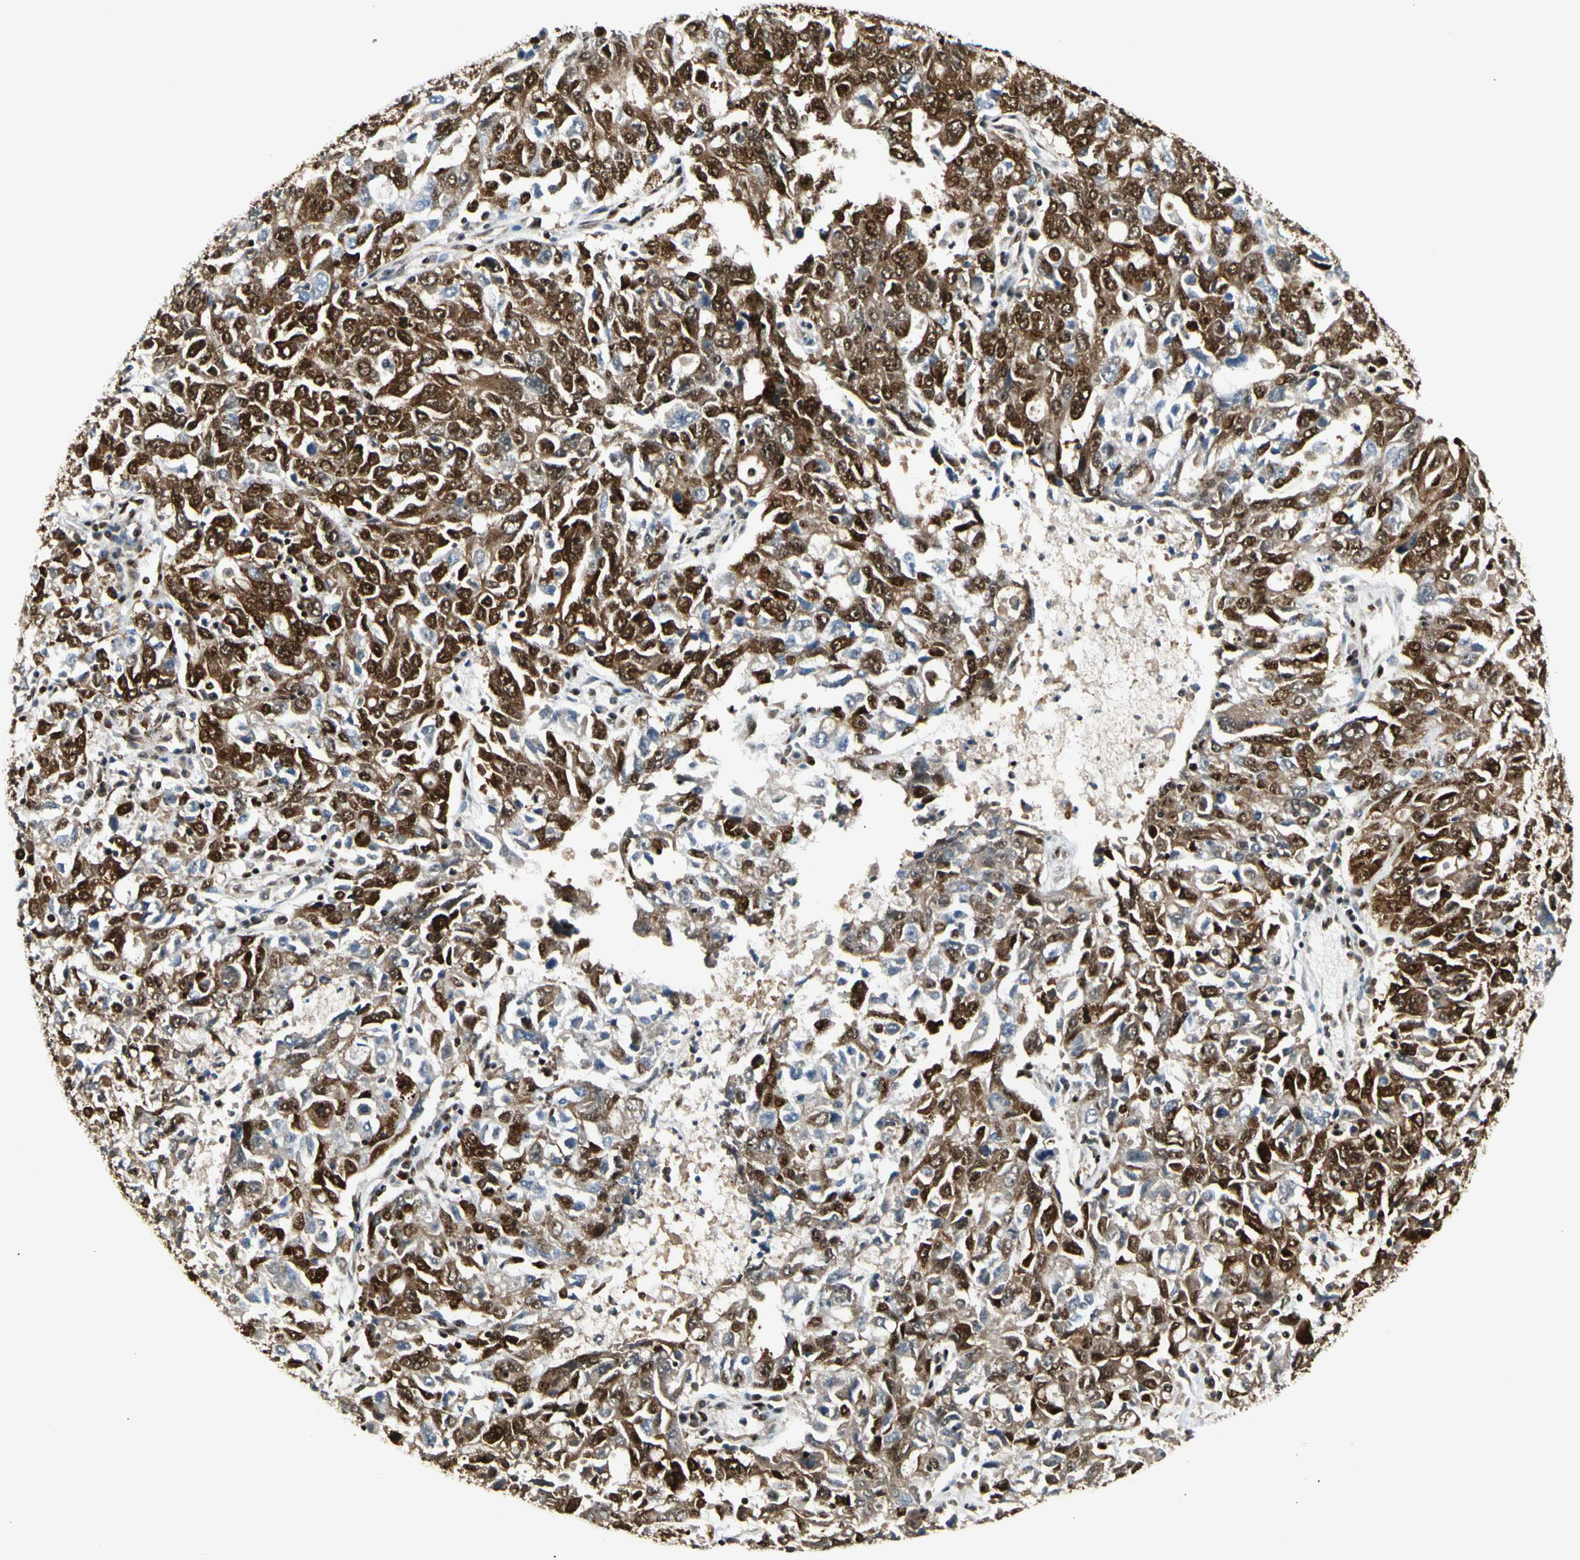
{"staining": {"intensity": "strong", "quantity": ">75%", "location": "cytoplasmic/membranous,nuclear"}, "tissue": "ovarian cancer", "cell_type": "Tumor cells", "image_type": "cancer", "snomed": [{"axis": "morphology", "description": "Carcinoma, endometroid"}, {"axis": "topography", "description": "Ovary"}], "caption": "An IHC photomicrograph of tumor tissue is shown. Protein staining in brown labels strong cytoplasmic/membranous and nuclear positivity in ovarian cancer (endometroid carcinoma) within tumor cells. (DAB IHC with brightfield microscopy, high magnification).", "gene": "FUS", "patient": {"sex": "female", "age": 62}}